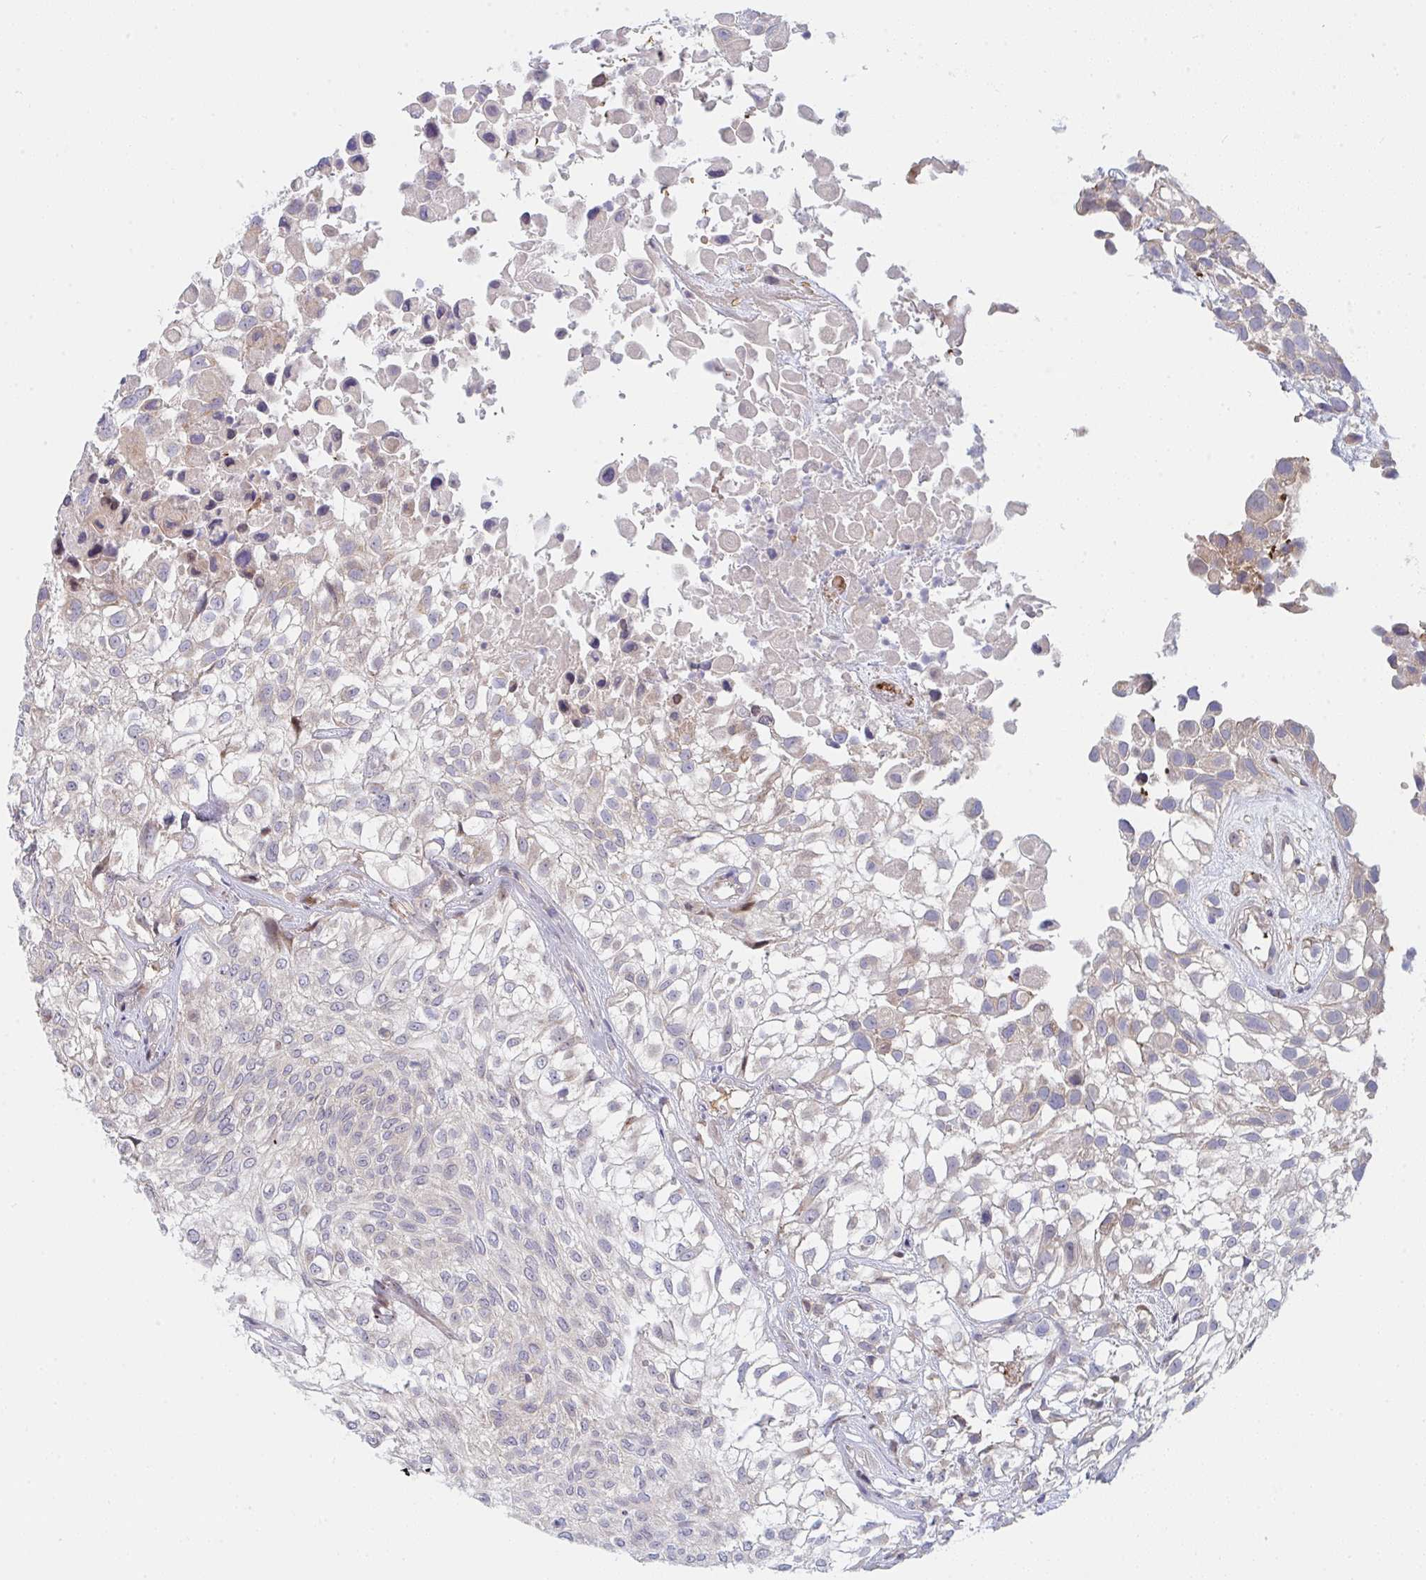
{"staining": {"intensity": "negative", "quantity": "none", "location": "none"}, "tissue": "urothelial cancer", "cell_type": "Tumor cells", "image_type": "cancer", "snomed": [{"axis": "morphology", "description": "Urothelial carcinoma, High grade"}, {"axis": "topography", "description": "Urinary bladder"}], "caption": "A histopathology image of urothelial carcinoma (high-grade) stained for a protein shows no brown staining in tumor cells.", "gene": "TNFSF4", "patient": {"sex": "male", "age": 56}}